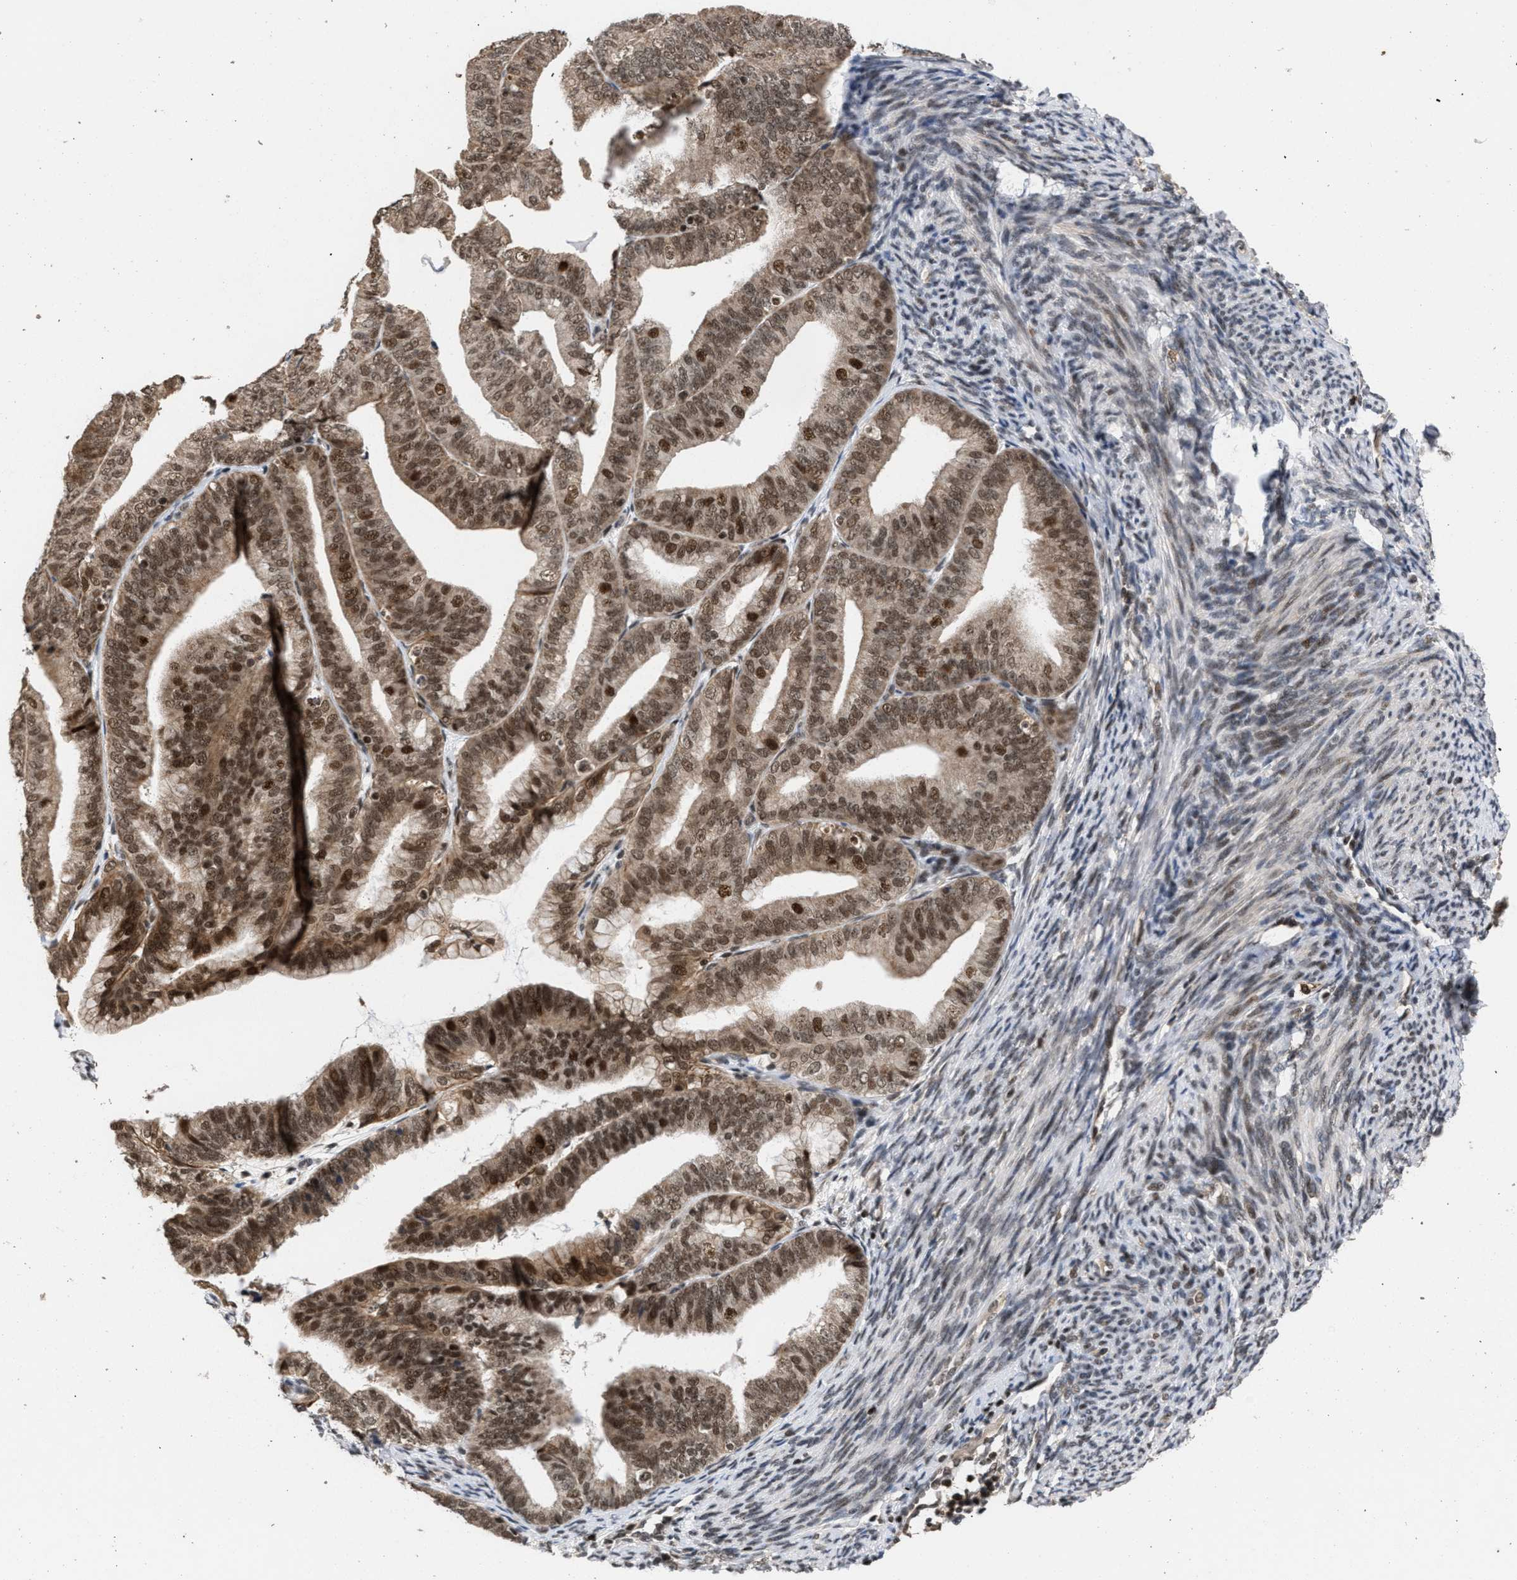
{"staining": {"intensity": "moderate", "quantity": ">75%", "location": "cytoplasmic/membranous,nuclear"}, "tissue": "endometrial cancer", "cell_type": "Tumor cells", "image_type": "cancer", "snomed": [{"axis": "morphology", "description": "Adenocarcinoma, NOS"}, {"axis": "topography", "description": "Endometrium"}], "caption": "Endometrial adenocarcinoma stained for a protein (brown) reveals moderate cytoplasmic/membranous and nuclear positive positivity in about >75% of tumor cells.", "gene": "C9orf78", "patient": {"sex": "female", "age": 63}}